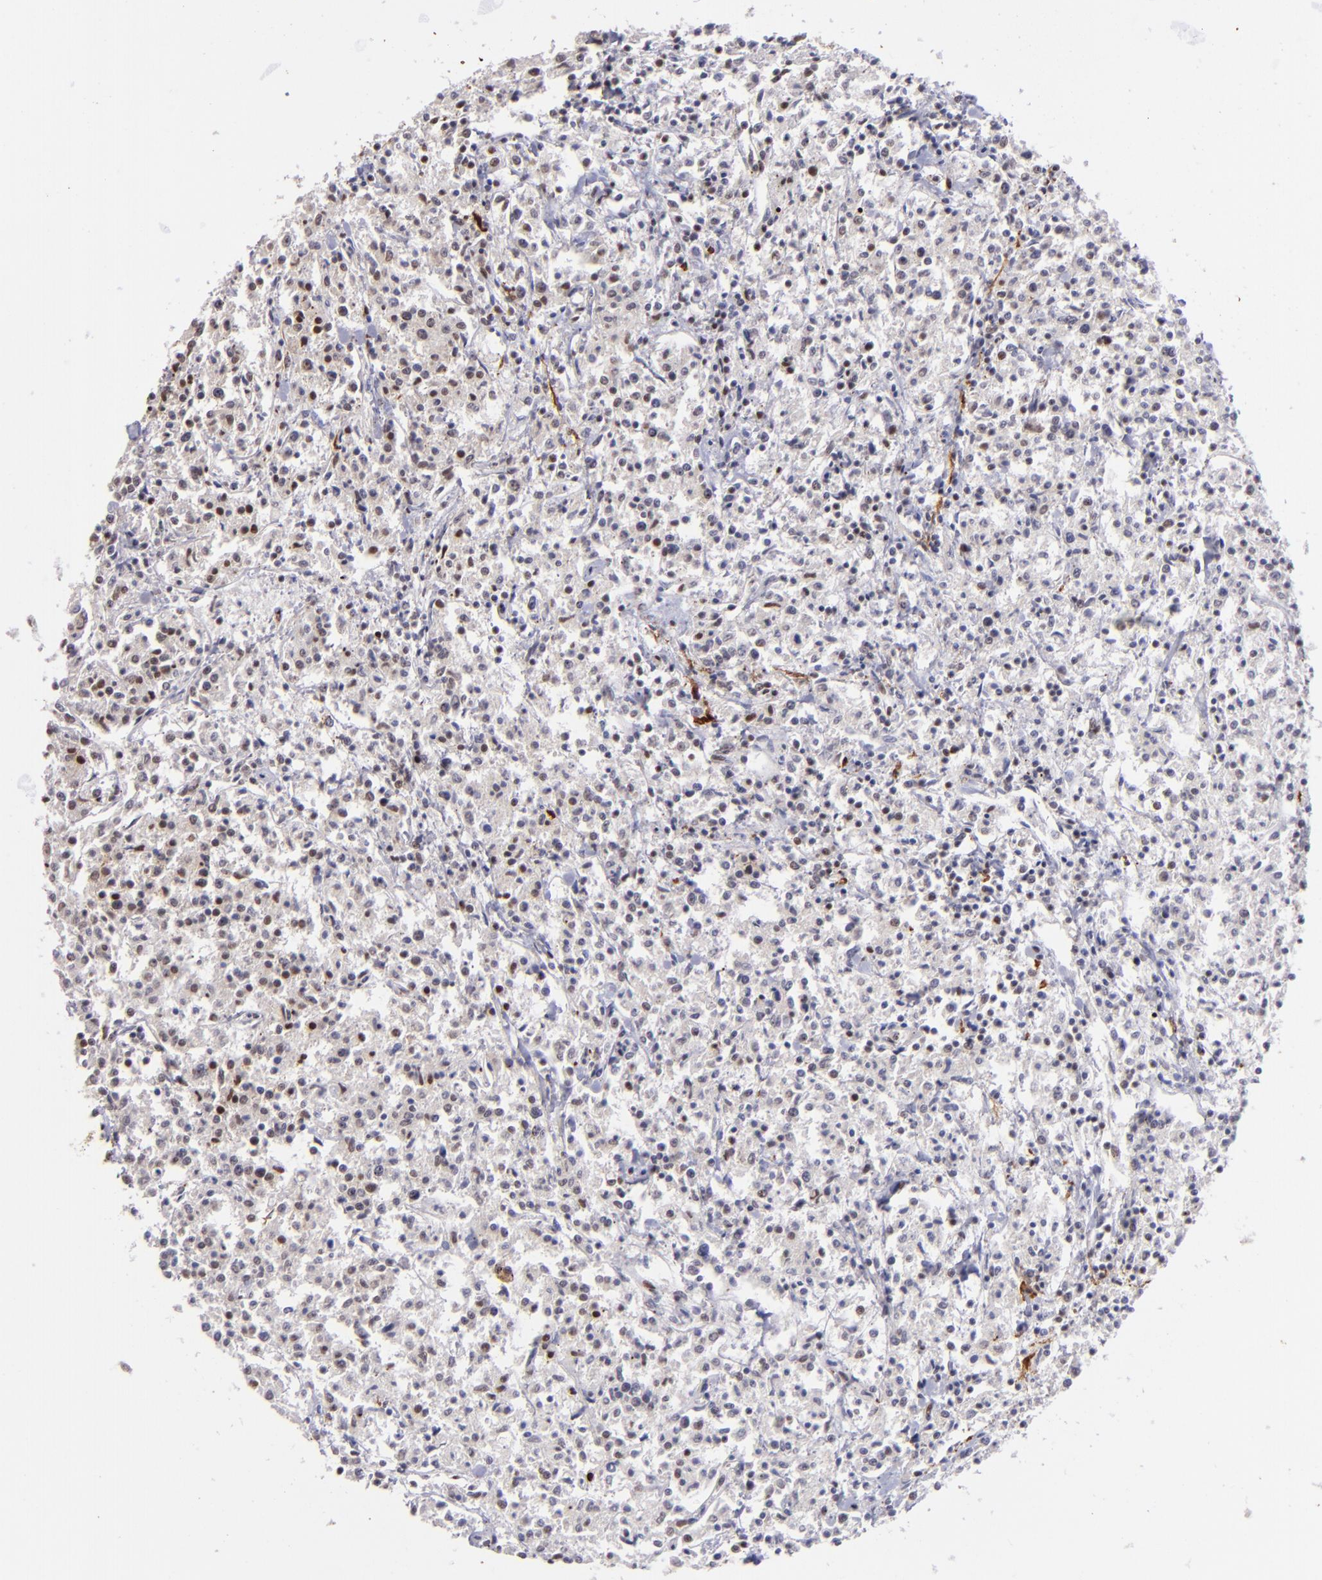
{"staining": {"intensity": "negative", "quantity": "none", "location": "none"}, "tissue": "lymphoma", "cell_type": "Tumor cells", "image_type": "cancer", "snomed": [{"axis": "morphology", "description": "Malignant lymphoma, non-Hodgkin's type, Low grade"}, {"axis": "topography", "description": "Small intestine"}], "caption": "IHC of lymphoma exhibits no staining in tumor cells. (Stains: DAB (3,3'-diaminobenzidine) immunohistochemistry with hematoxylin counter stain, Microscopy: brightfield microscopy at high magnification).", "gene": "RXRG", "patient": {"sex": "female", "age": 59}}